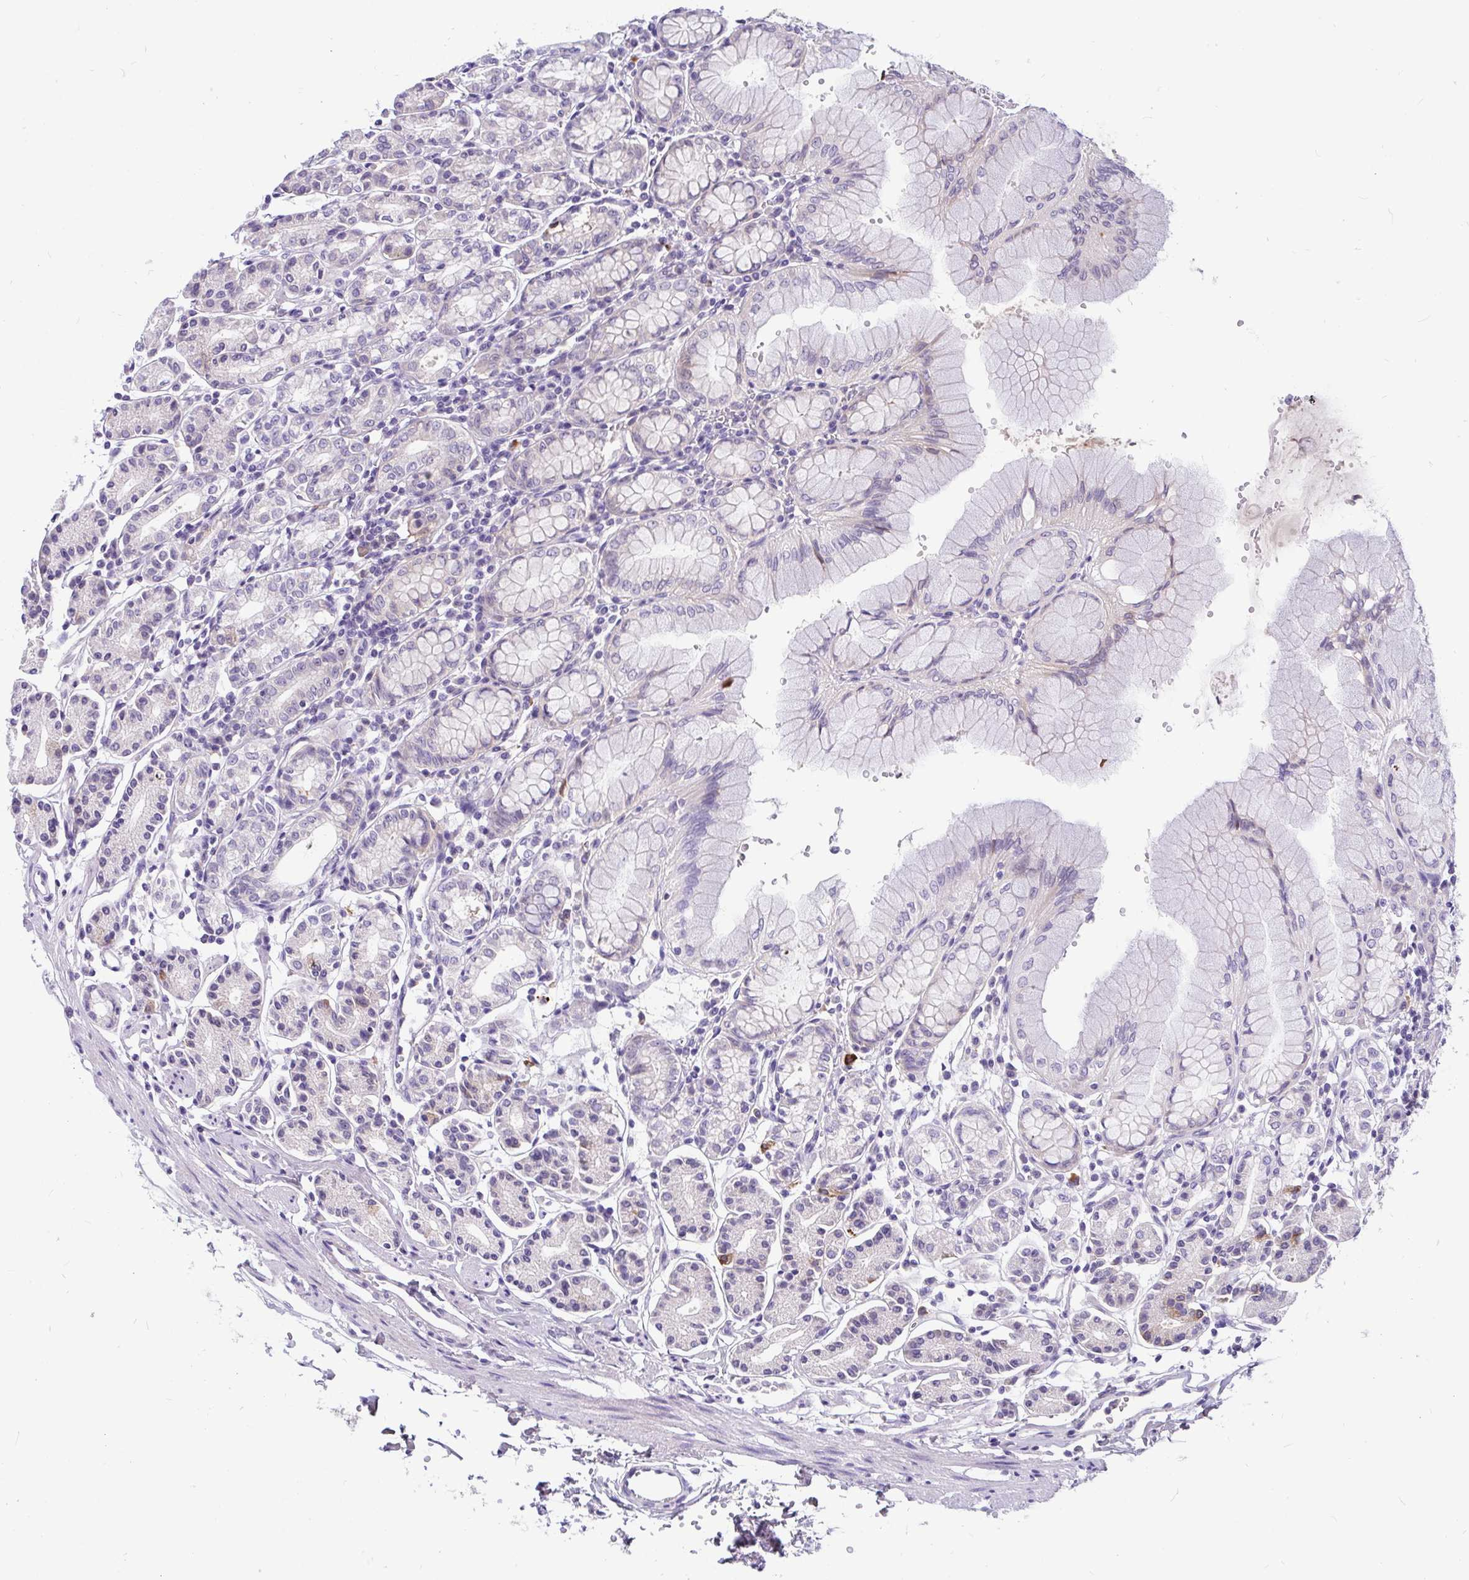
{"staining": {"intensity": "moderate", "quantity": "<25%", "location": "cytoplasmic/membranous"}, "tissue": "stomach", "cell_type": "Glandular cells", "image_type": "normal", "snomed": [{"axis": "morphology", "description": "Normal tissue, NOS"}, {"axis": "topography", "description": "Stomach"}], "caption": "High-power microscopy captured an IHC photomicrograph of normal stomach, revealing moderate cytoplasmic/membranous staining in approximately <25% of glandular cells.", "gene": "KIAA2013", "patient": {"sex": "female", "age": 62}}